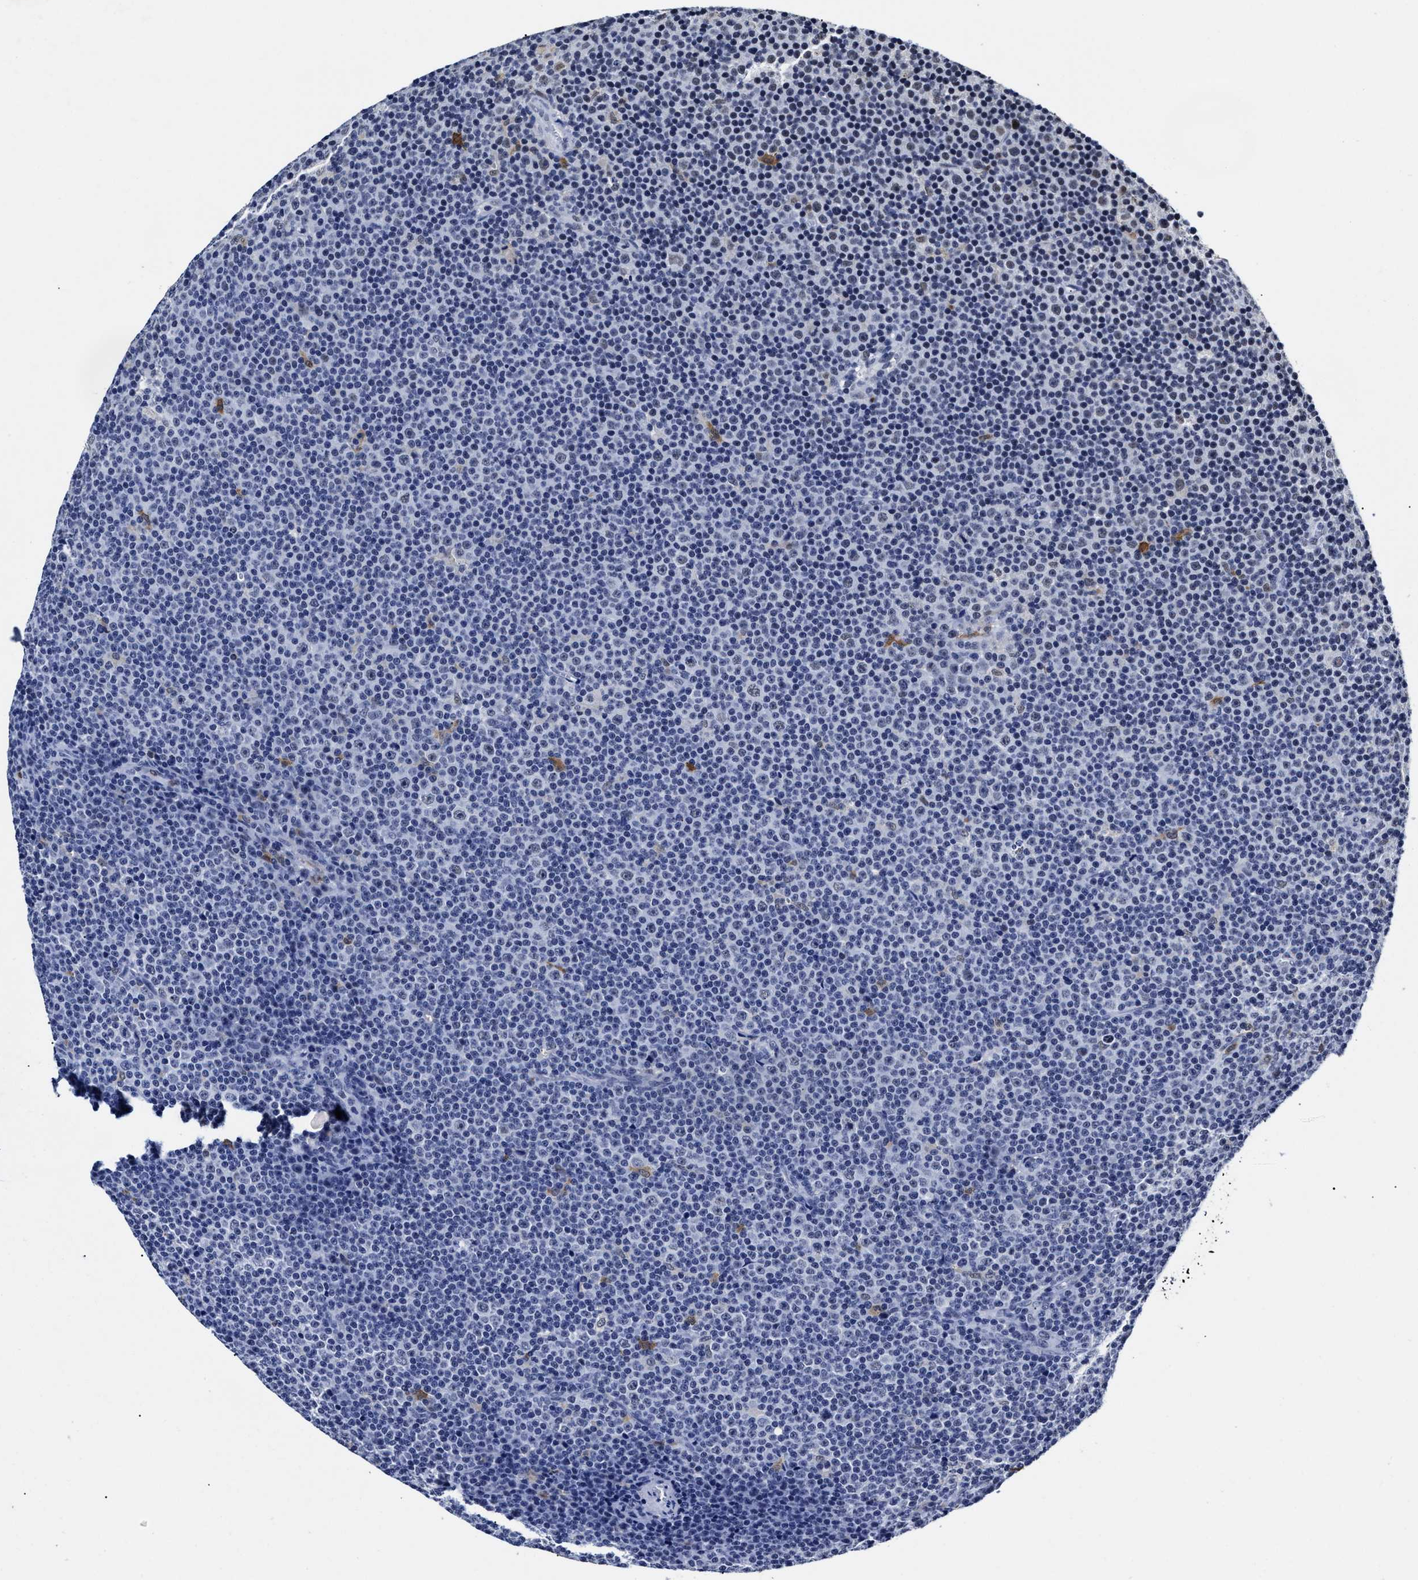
{"staining": {"intensity": "negative", "quantity": "none", "location": "none"}, "tissue": "lymphoma", "cell_type": "Tumor cells", "image_type": "cancer", "snomed": [{"axis": "morphology", "description": "Malignant lymphoma, non-Hodgkin's type, Low grade"}, {"axis": "topography", "description": "Lymph node"}], "caption": "High magnification brightfield microscopy of malignant lymphoma, non-Hodgkin's type (low-grade) stained with DAB (brown) and counterstained with hematoxylin (blue): tumor cells show no significant expression.", "gene": "PRPF4B", "patient": {"sex": "female", "age": 67}}